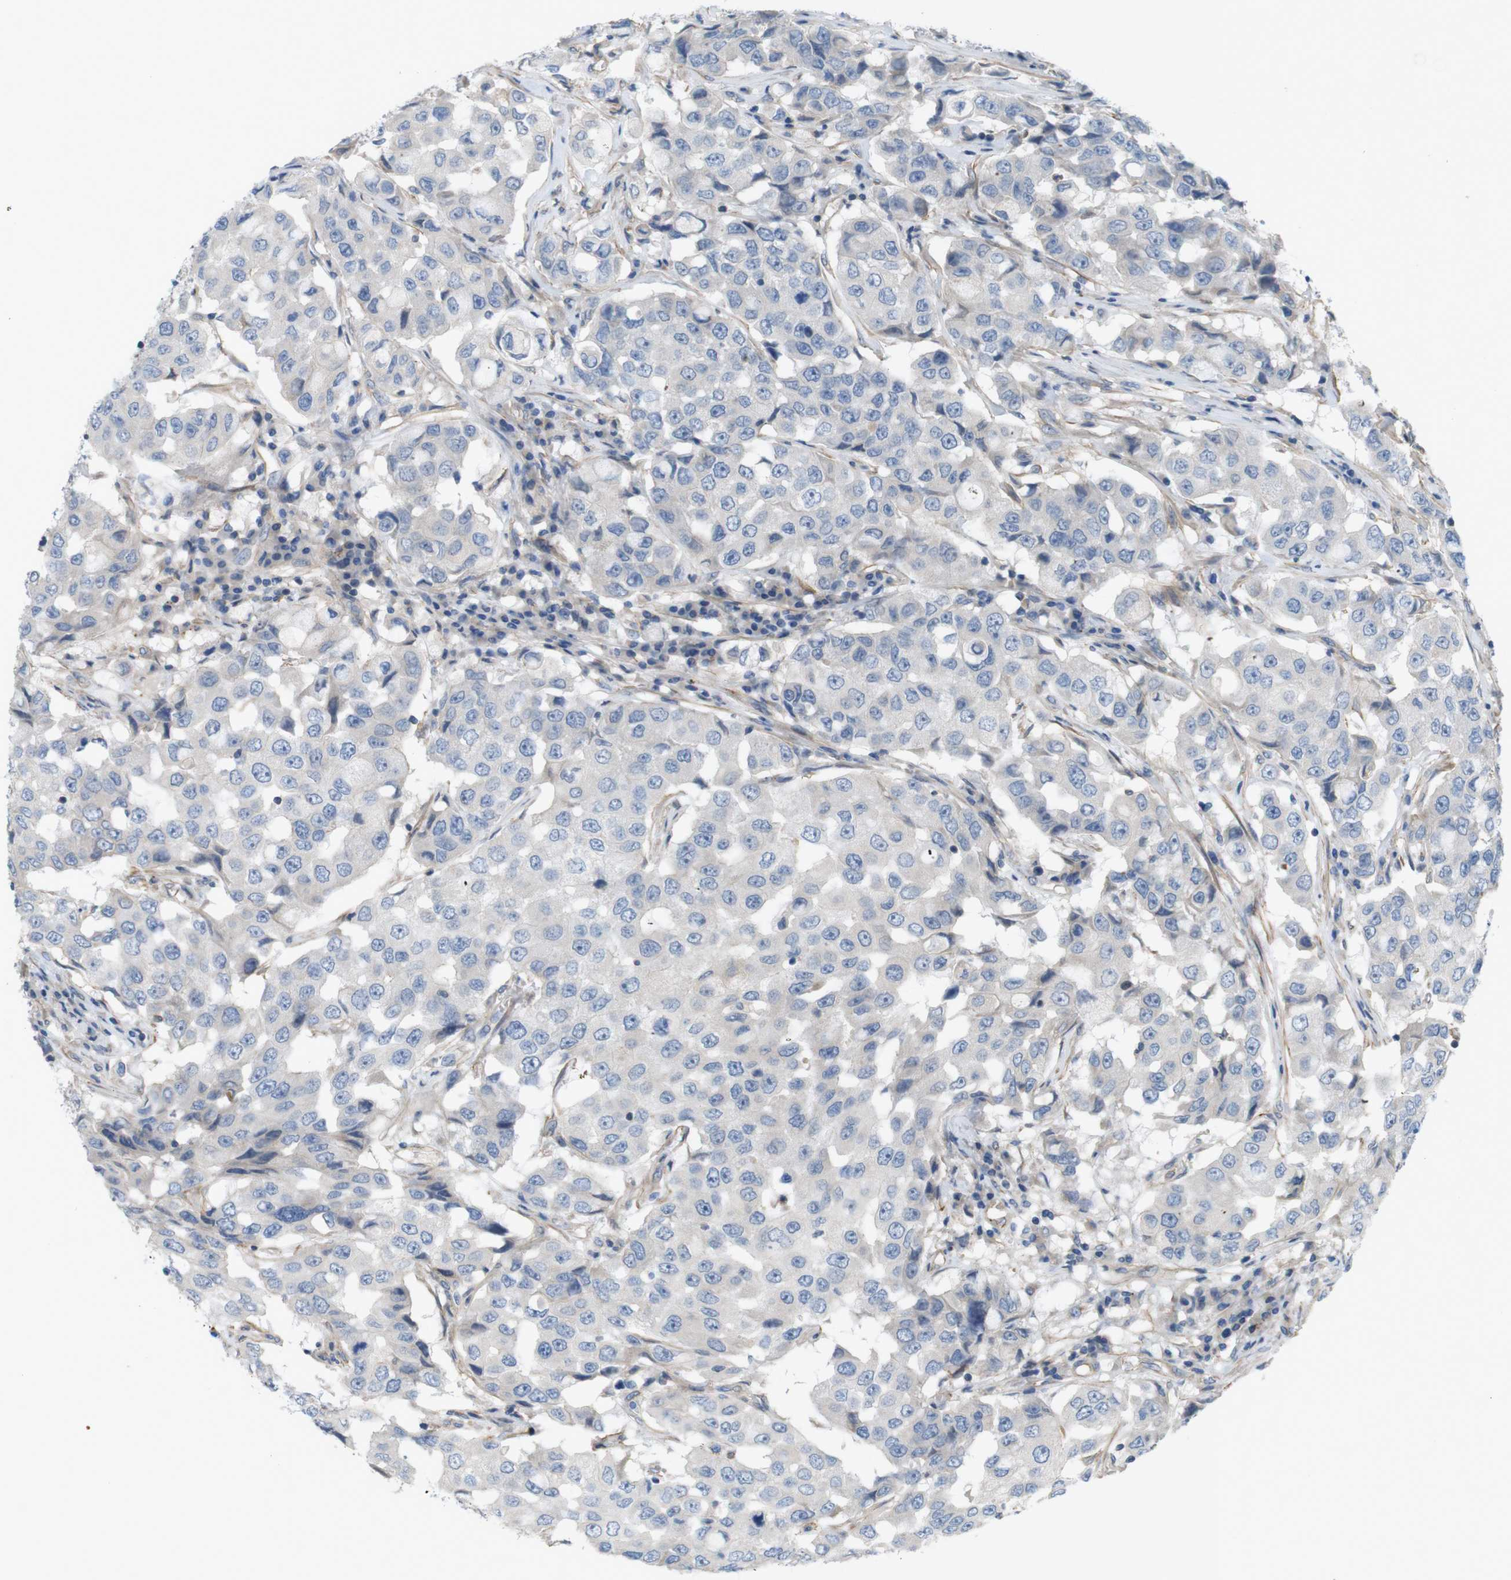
{"staining": {"intensity": "negative", "quantity": "none", "location": "none"}, "tissue": "breast cancer", "cell_type": "Tumor cells", "image_type": "cancer", "snomed": [{"axis": "morphology", "description": "Duct carcinoma"}, {"axis": "topography", "description": "Breast"}], "caption": "Tumor cells are negative for protein expression in human breast cancer (invasive ductal carcinoma). The staining was performed using DAB to visualize the protein expression in brown, while the nuclei were stained in blue with hematoxylin (Magnification: 20x).", "gene": "BVES", "patient": {"sex": "female", "age": 27}}